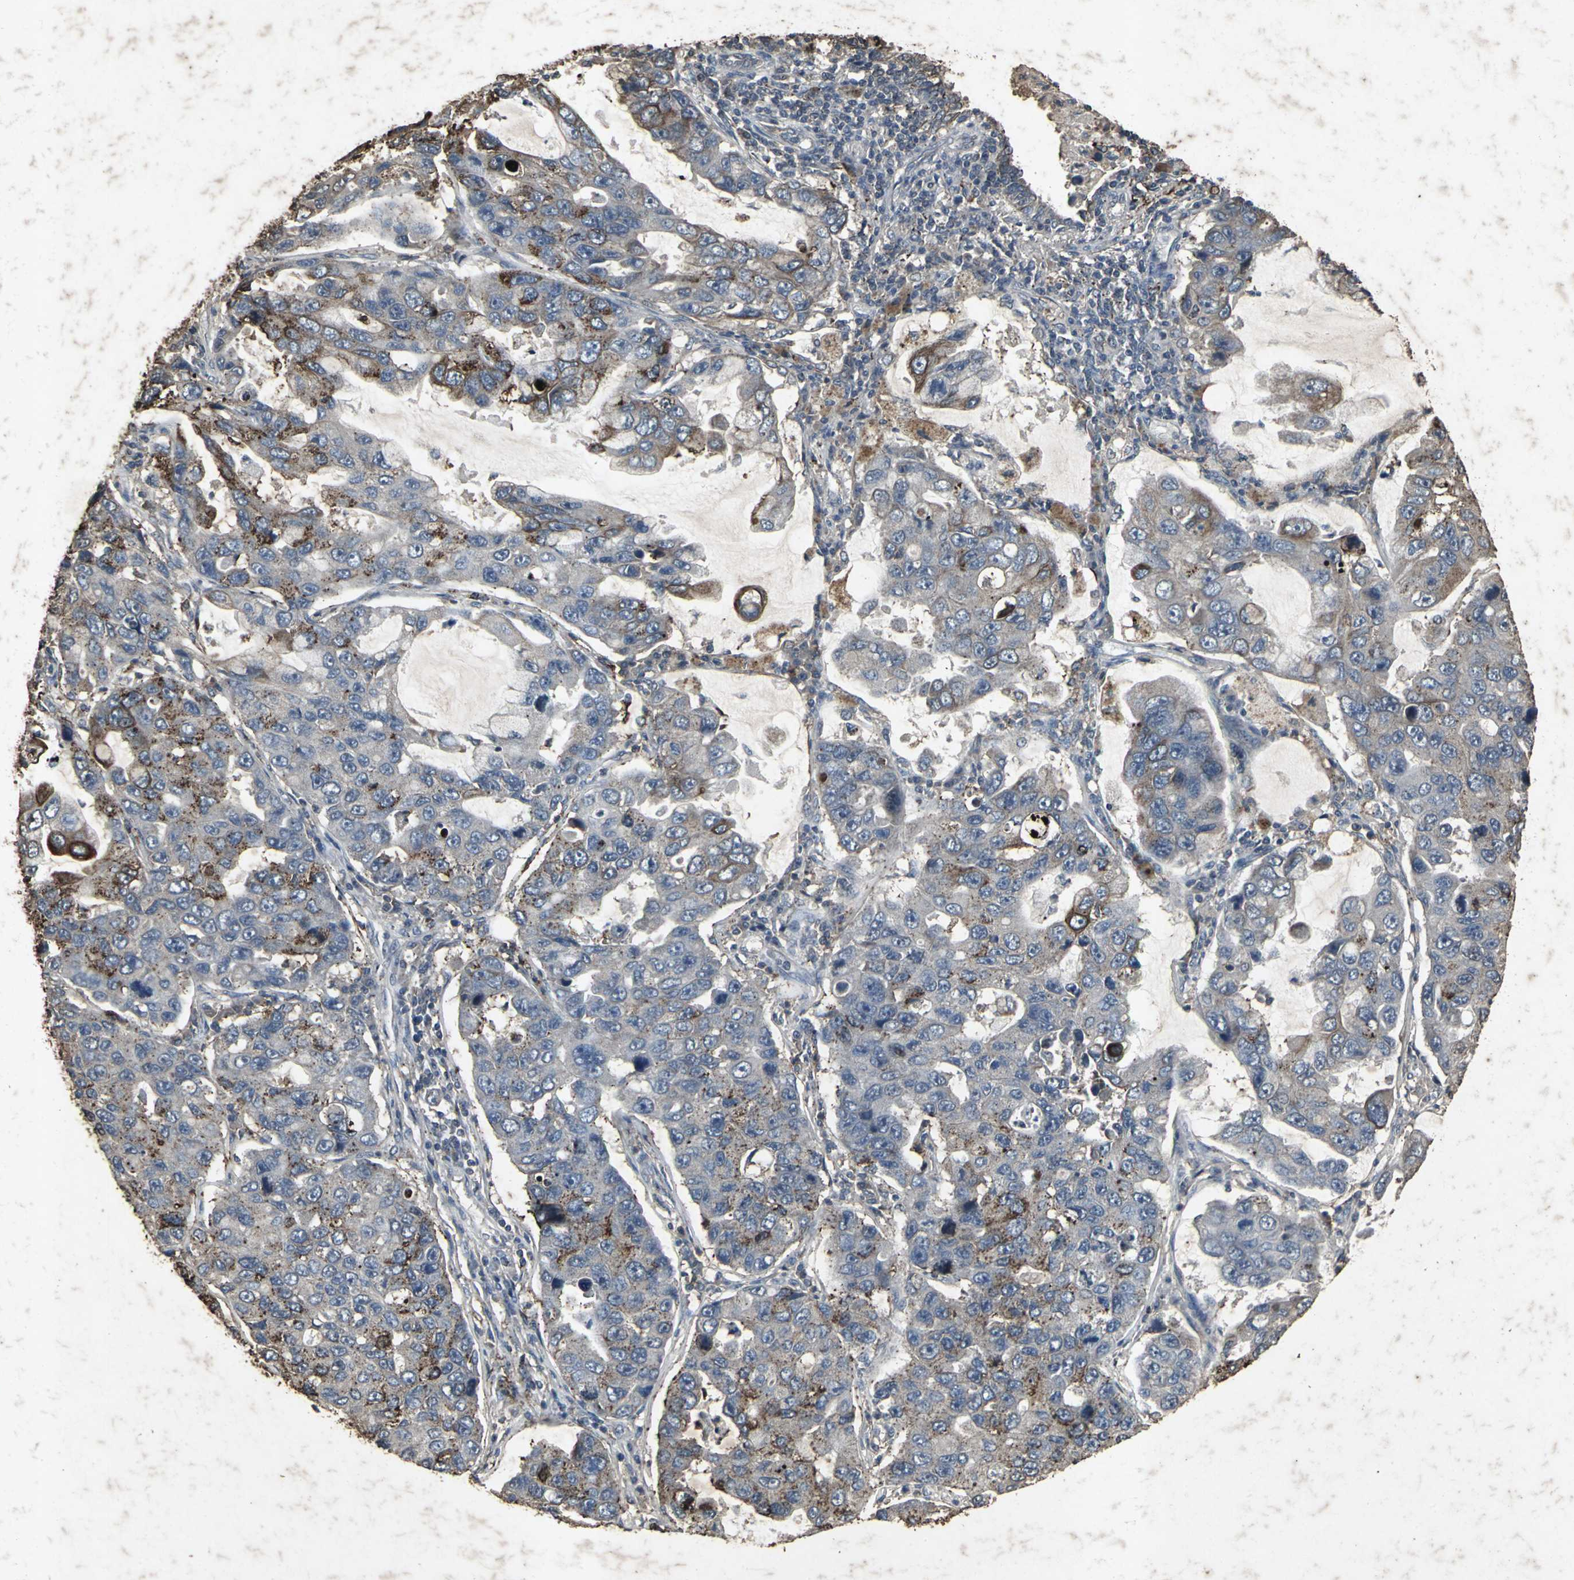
{"staining": {"intensity": "strong", "quantity": "25%-75%", "location": "cytoplasmic/membranous"}, "tissue": "lung cancer", "cell_type": "Tumor cells", "image_type": "cancer", "snomed": [{"axis": "morphology", "description": "Adenocarcinoma, NOS"}, {"axis": "topography", "description": "Lung"}], "caption": "Human adenocarcinoma (lung) stained for a protein (brown) exhibits strong cytoplasmic/membranous positive expression in approximately 25%-75% of tumor cells.", "gene": "CCR9", "patient": {"sex": "male", "age": 64}}